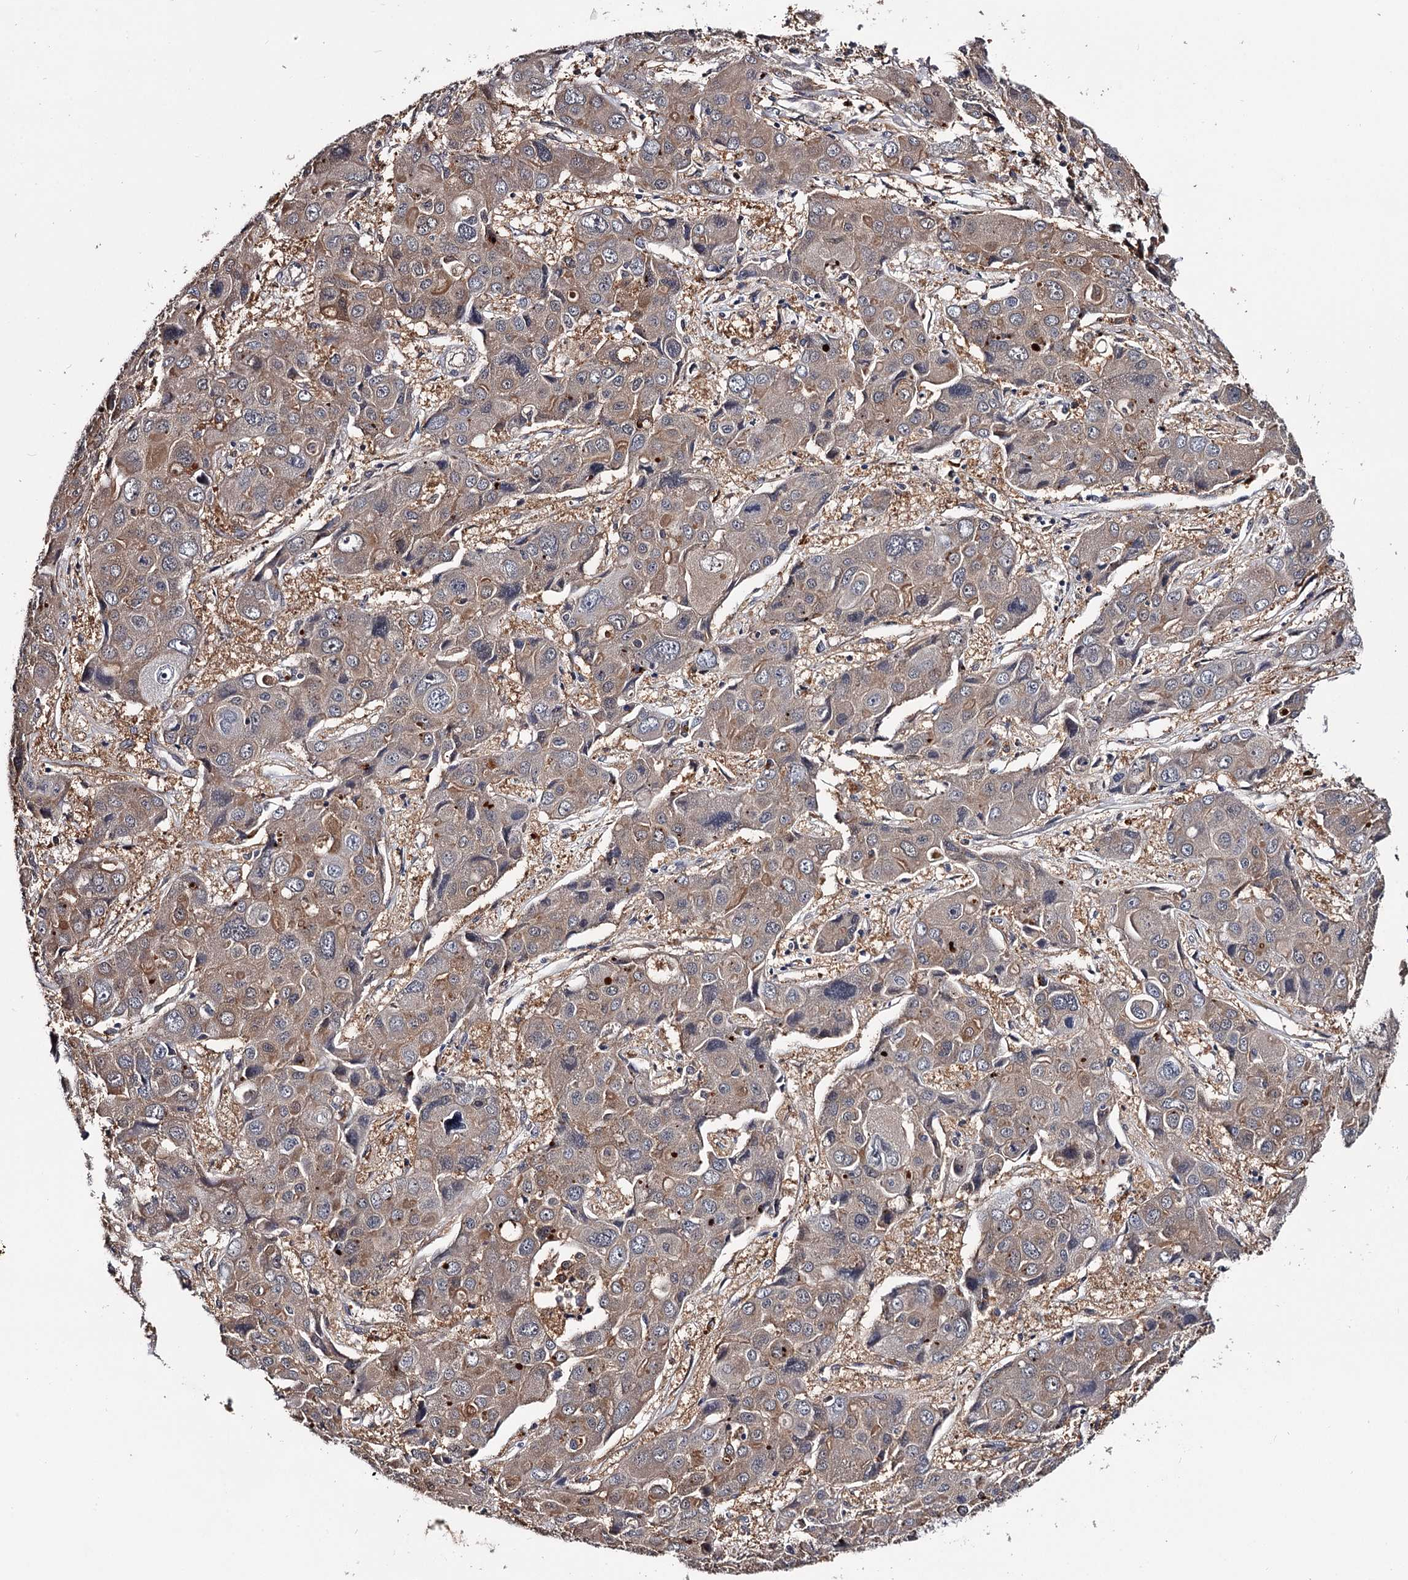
{"staining": {"intensity": "moderate", "quantity": "<25%", "location": "cytoplasmic/membranous"}, "tissue": "liver cancer", "cell_type": "Tumor cells", "image_type": "cancer", "snomed": [{"axis": "morphology", "description": "Cholangiocarcinoma"}, {"axis": "topography", "description": "Liver"}], "caption": "Tumor cells reveal low levels of moderate cytoplasmic/membranous staining in about <25% of cells in liver cancer. The staining was performed using DAB to visualize the protein expression in brown, while the nuclei were stained in blue with hematoxylin (Magnification: 20x).", "gene": "GSTO1", "patient": {"sex": "male", "age": 67}}